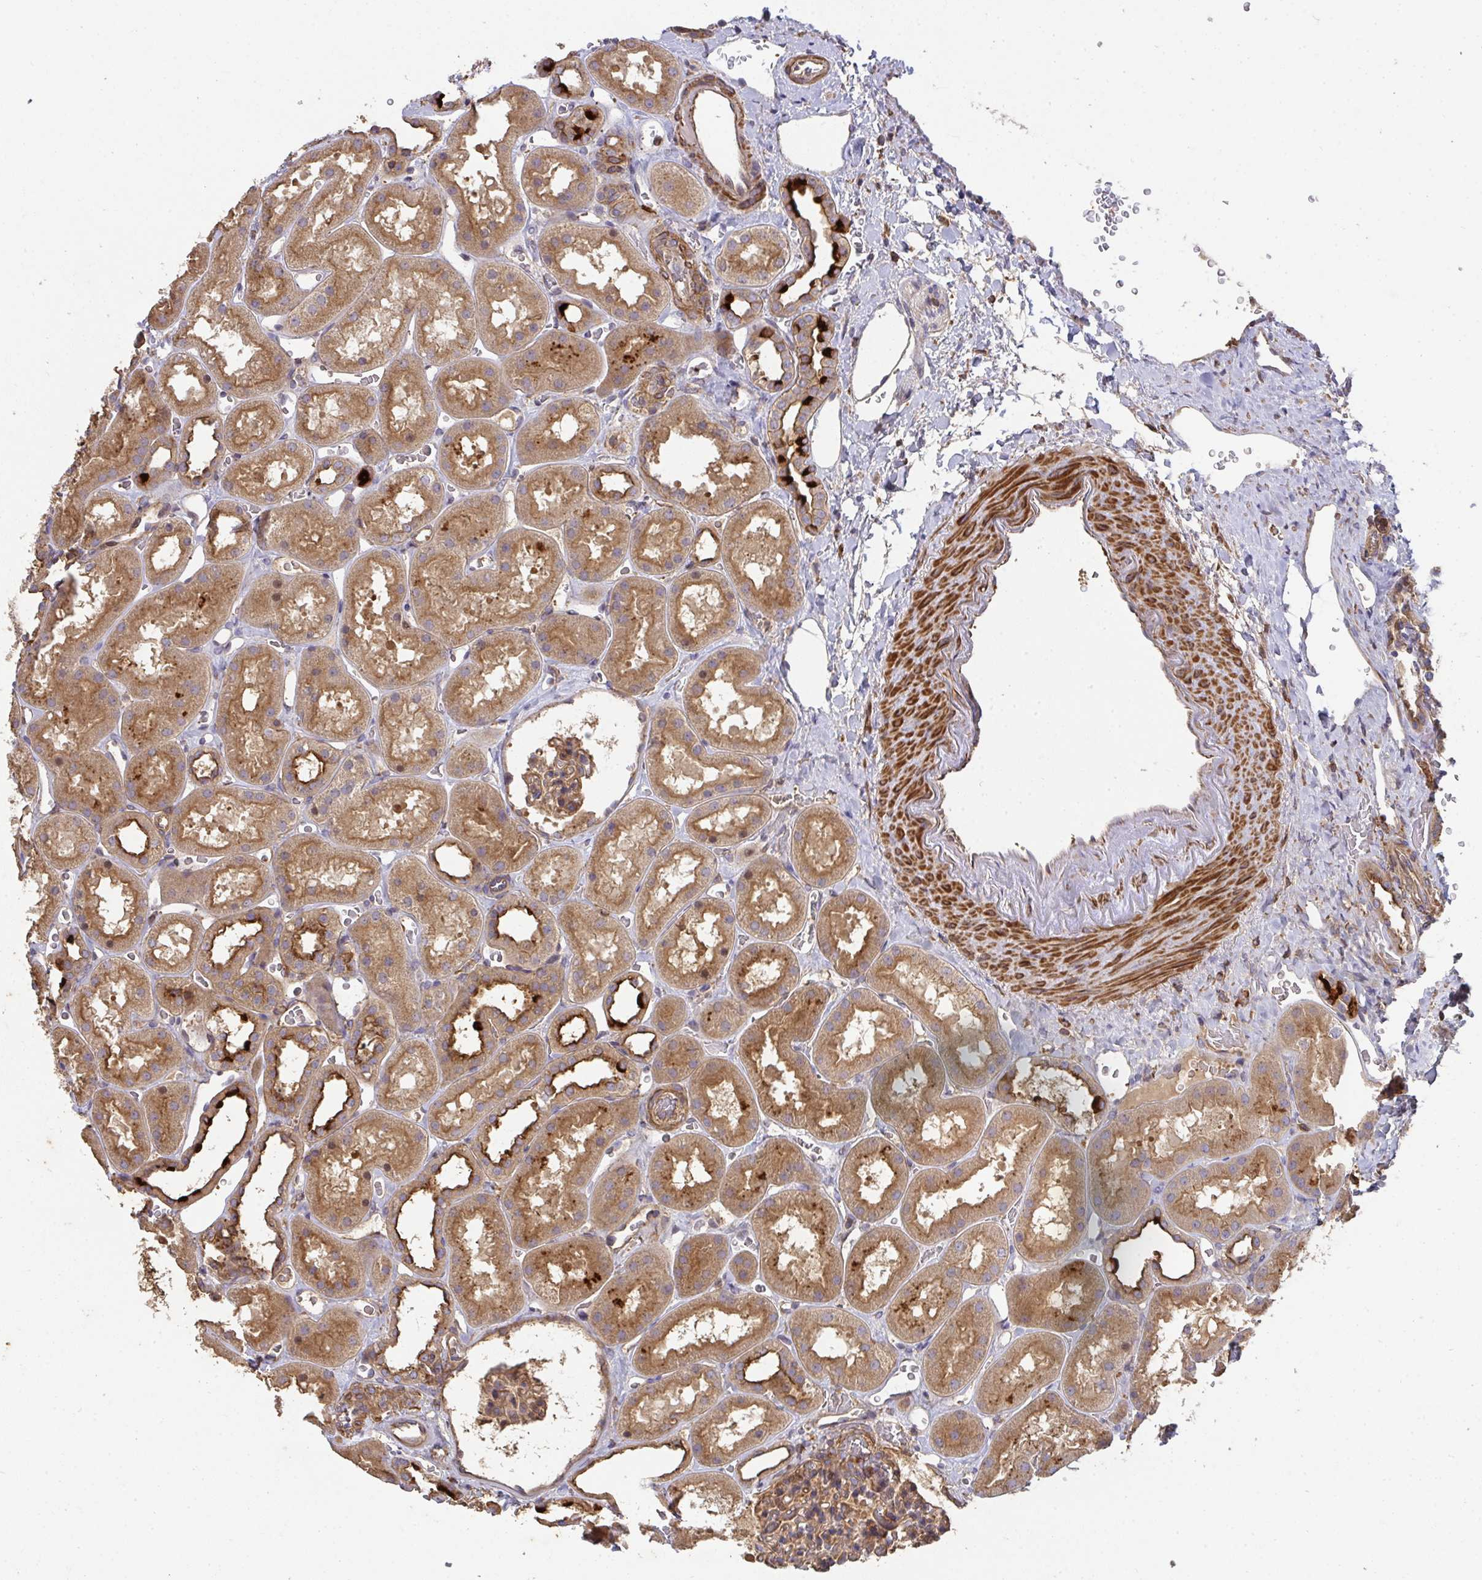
{"staining": {"intensity": "moderate", "quantity": ">75%", "location": "cytoplasmic/membranous"}, "tissue": "kidney", "cell_type": "Cells in glomeruli", "image_type": "normal", "snomed": [{"axis": "morphology", "description": "Normal tissue, NOS"}, {"axis": "topography", "description": "Kidney"}], "caption": "The micrograph shows immunohistochemical staining of unremarkable kidney. There is moderate cytoplasmic/membranous positivity is appreciated in about >75% of cells in glomeruli.", "gene": "TNMD", "patient": {"sex": "female", "age": 41}}